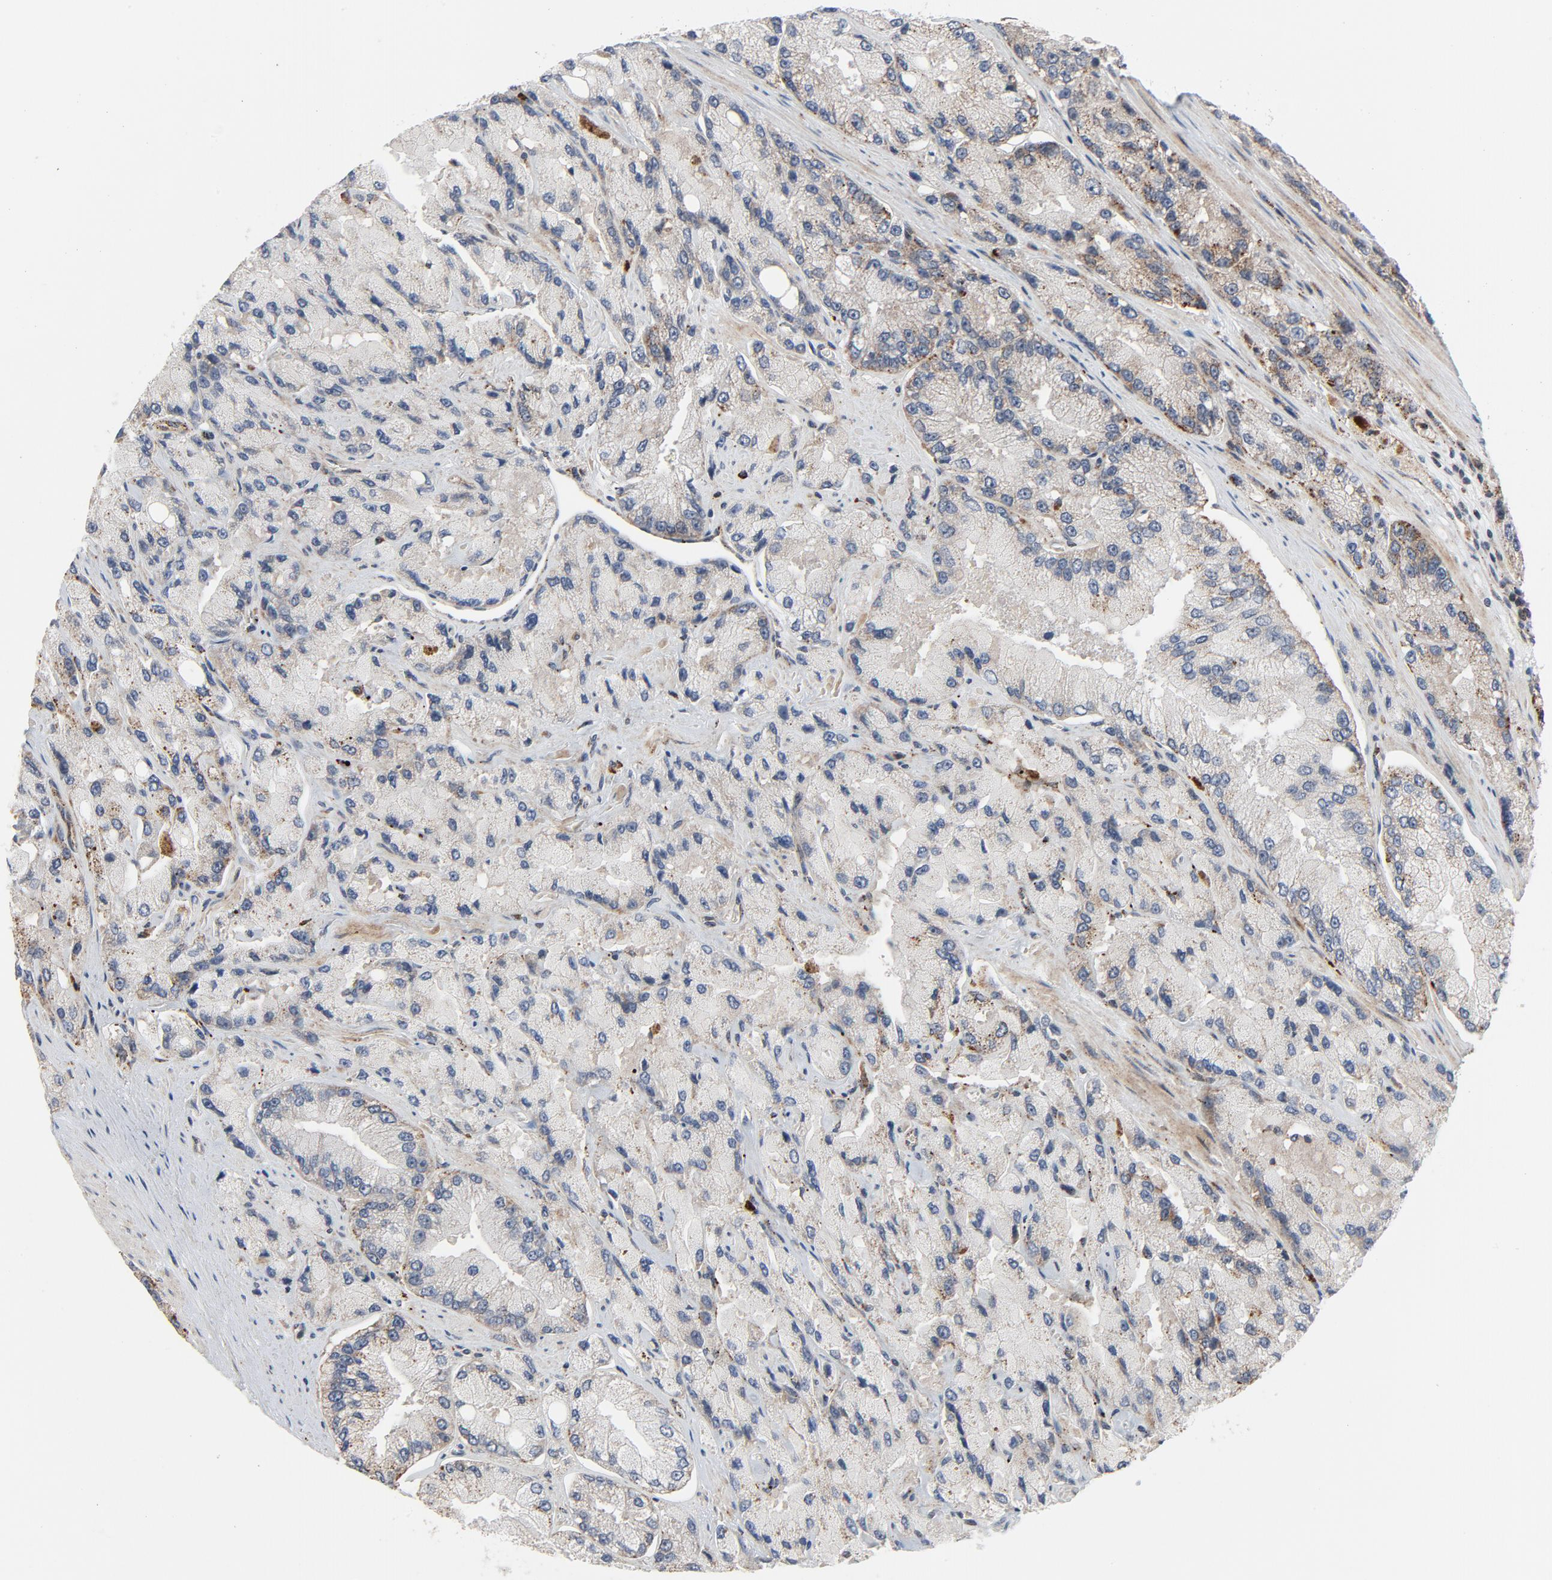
{"staining": {"intensity": "moderate", "quantity": "<25%", "location": "cytoplasmic/membranous"}, "tissue": "prostate cancer", "cell_type": "Tumor cells", "image_type": "cancer", "snomed": [{"axis": "morphology", "description": "Adenocarcinoma, Low grade"}, {"axis": "topography", "description": "Prostate"}], "caption": "This is a micrograph of IHC staining of prostate low-grade adenocarcinoma, which shows moderate staining in the cytoplasmic/membranous of tumor cells.", "gene": "AKT2", "patient": {"sex": "male", "age": 60}}